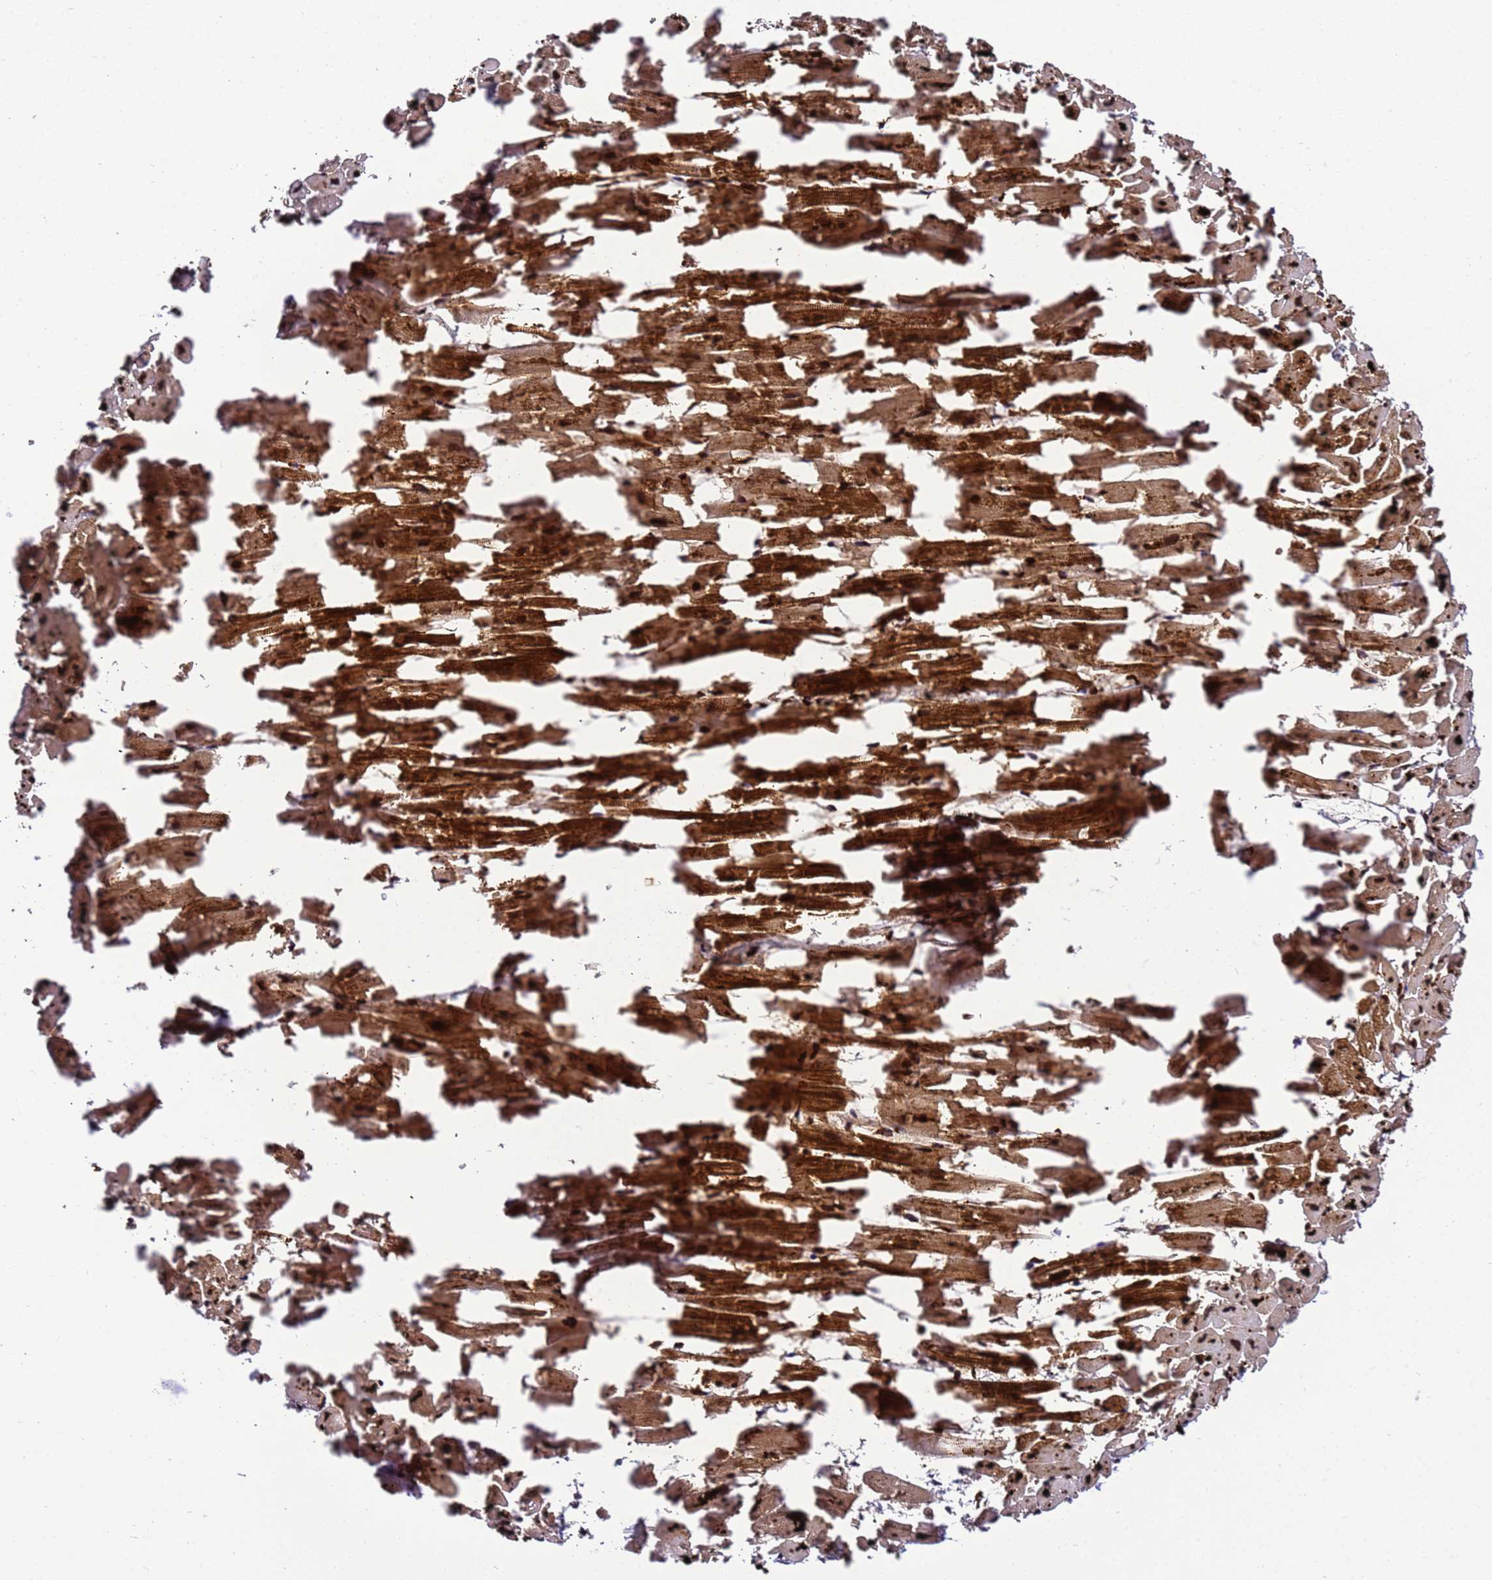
{"staining": {"intensity": "strong", "quantity": ">75%", "location": "cytoplasmic/membranous,nuclear"}, "tissue": "heart muscle", "cell_type": "Cardiomyocytes", "image_type": "normal", "snomed": [{"axis": "morphology", "description": "Normal tissue, NOS"}, {"axis": "topography", "description": "Heart"}], "caption": "Protein staining of benign heart muscle displays strong cytoplasmic/membranous,nuclear staining in about >75% of cardiomyocytes. (Stains: DAB in brown, nuclei in blue, Microscopy: brightfield microscopy at high magnification).", "gene": "ZNF417", "patient": {"sex": "female", "age": 64}}